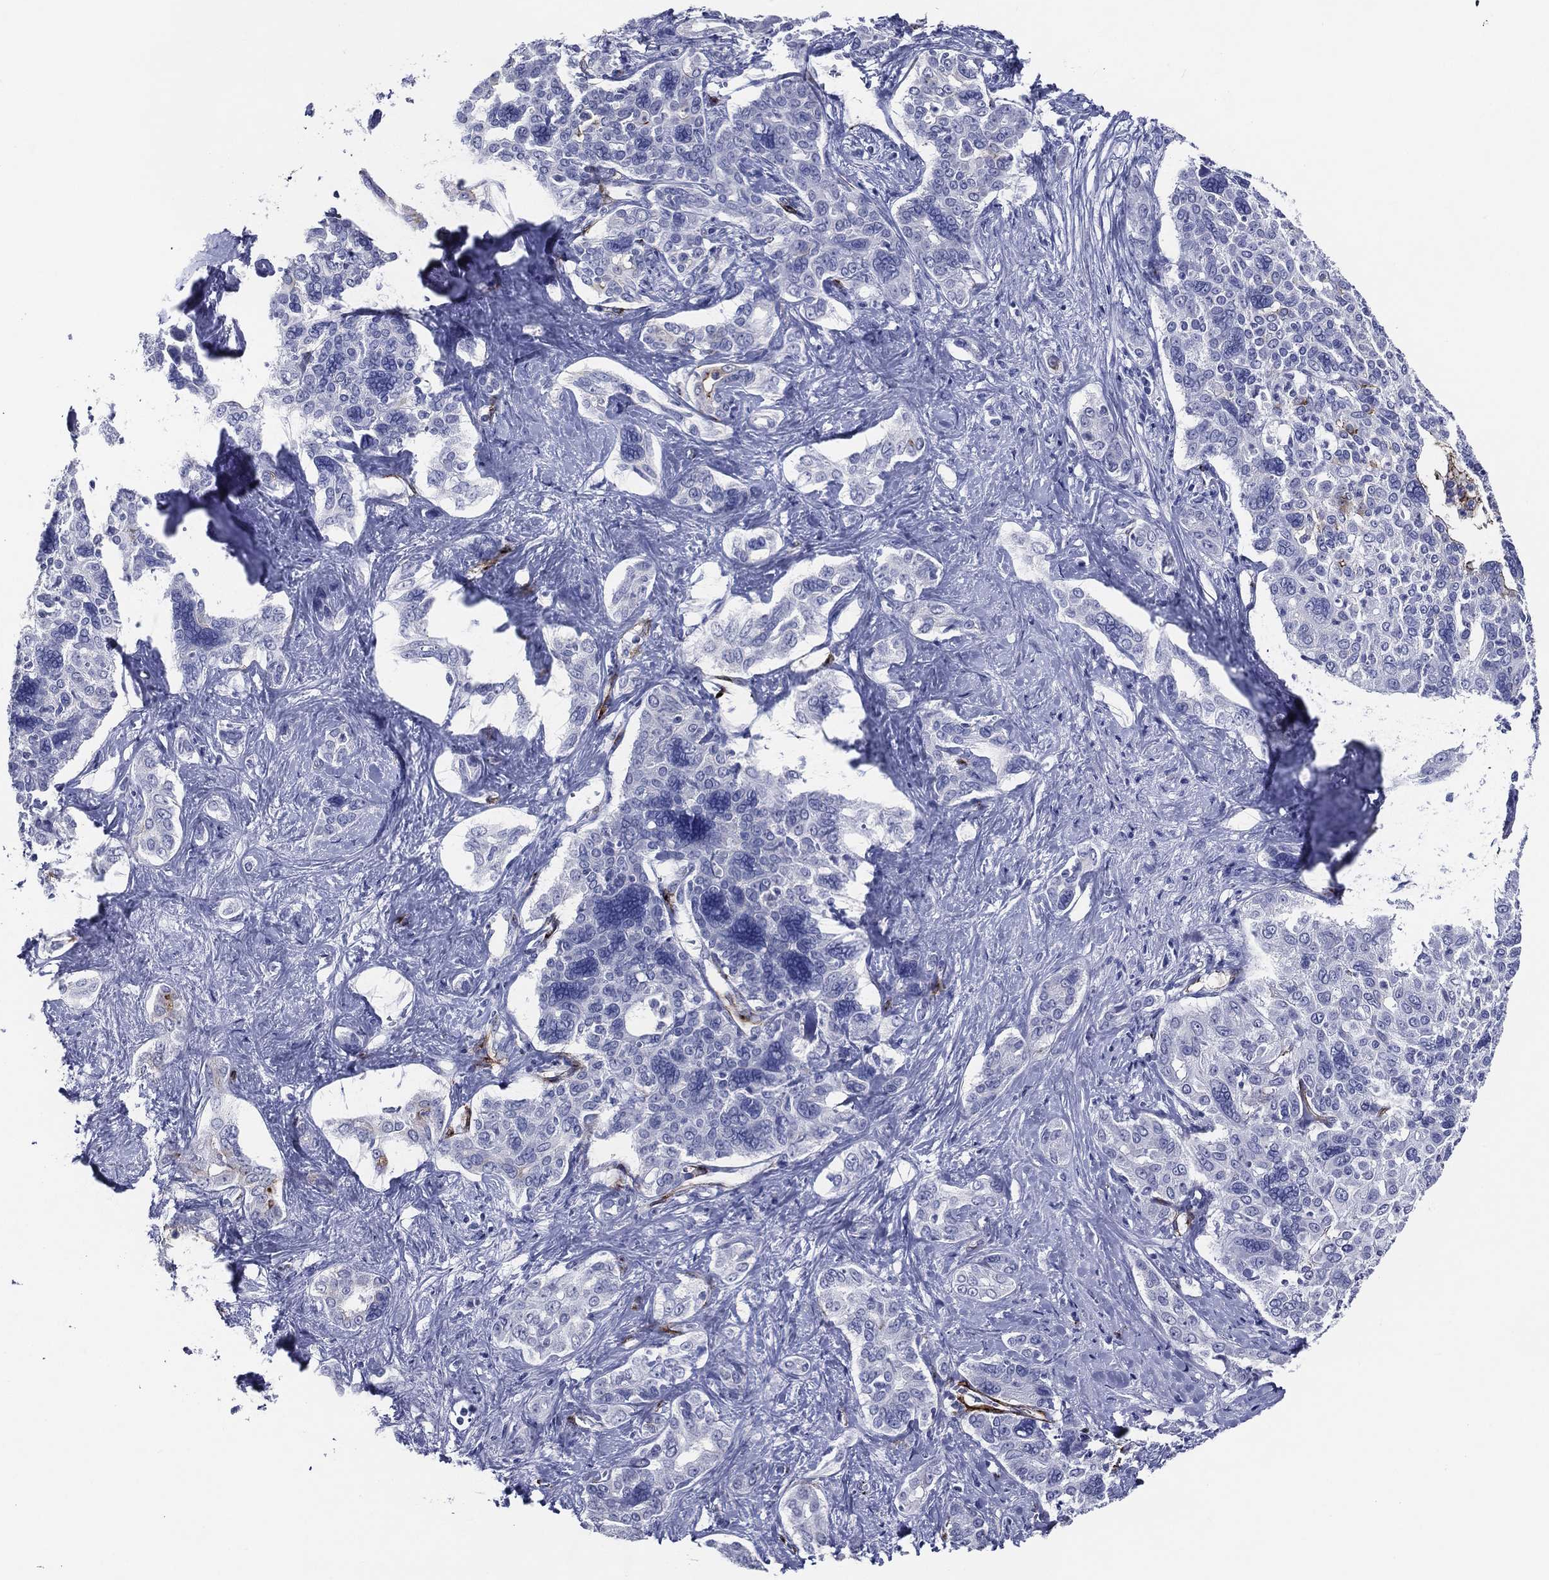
{"staining": {"intensity": "negative", "quantity": "none", "location": "none"}, "tissue": "liver cancer", "cell_type": "Tumor cells", "image_type": "cancer", "snomed": [{"axis": "morphology", "description": "Cholangiocarcinoma"}, {"axis": "topography", "description": "Liver"}], "caption": "IHC micrograph of liver cholangiocarcinoma stained for a protein (brown), which reveals no expression in tumor cells.", "gene": "ACE2", "patient": {"sex": "female", "age": 47}}